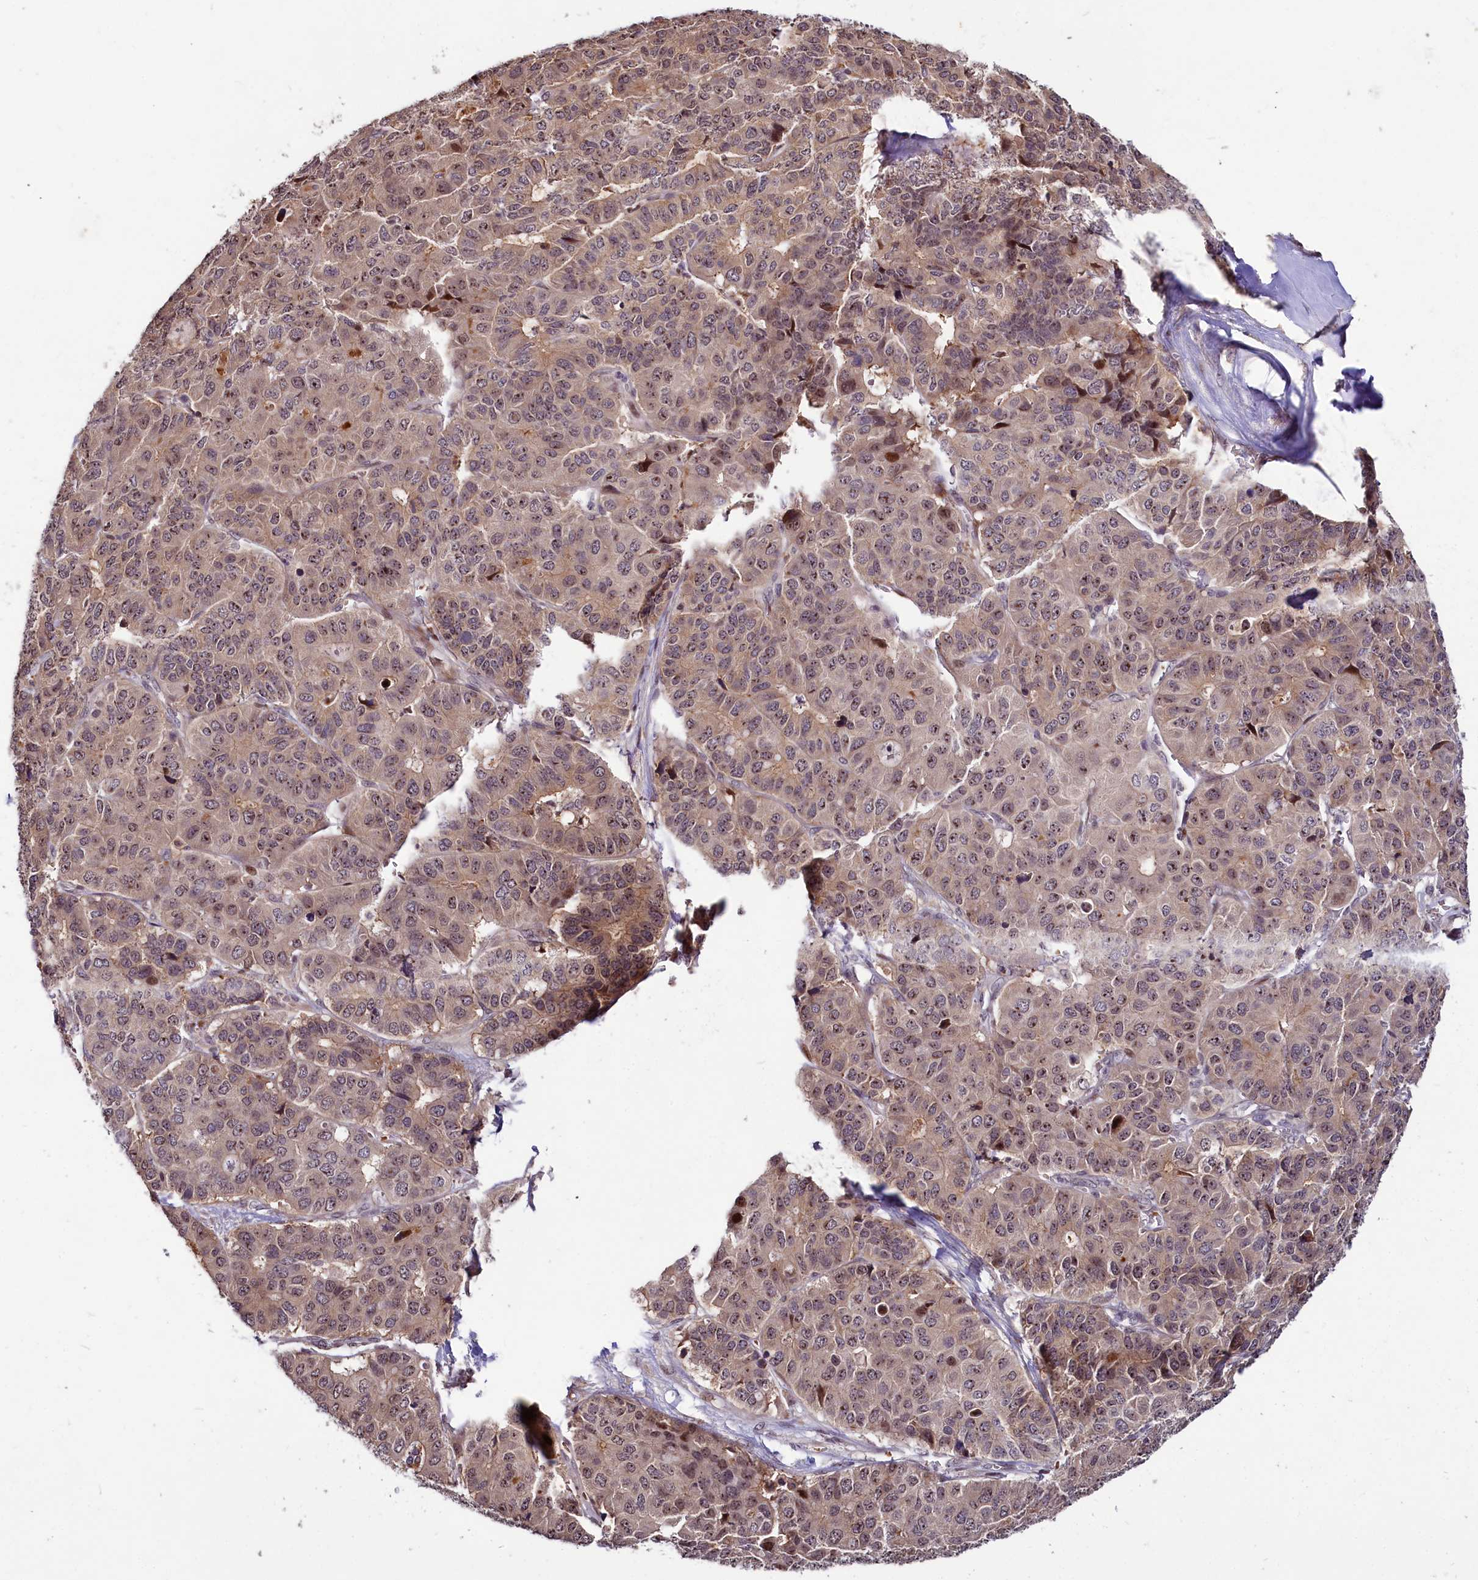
{"staining": {"intensity": "weak", "quantity": "25%-75%", "location": "cytoplasmic/membranous,nuclear"}, "tissue": "pancreatic cancer", "cell_type": "Tumor cells", "image_type": "cancer", "snomed": [{"axis": "morphology", "description": "Adenocarcinoma, NOS"}, {"axis": "topography", "description": "Pancreas"}], "caption": "There is low levels of weak cytoplasmic/membranous and nuclear expression in tumor cells of pancreatic cancer (adenocarcinoma), as demonstrated by immunohistochemical staining (brown color).", "gene": "N4BP2L1", "patient": {"sex": "male", "age": 50}}